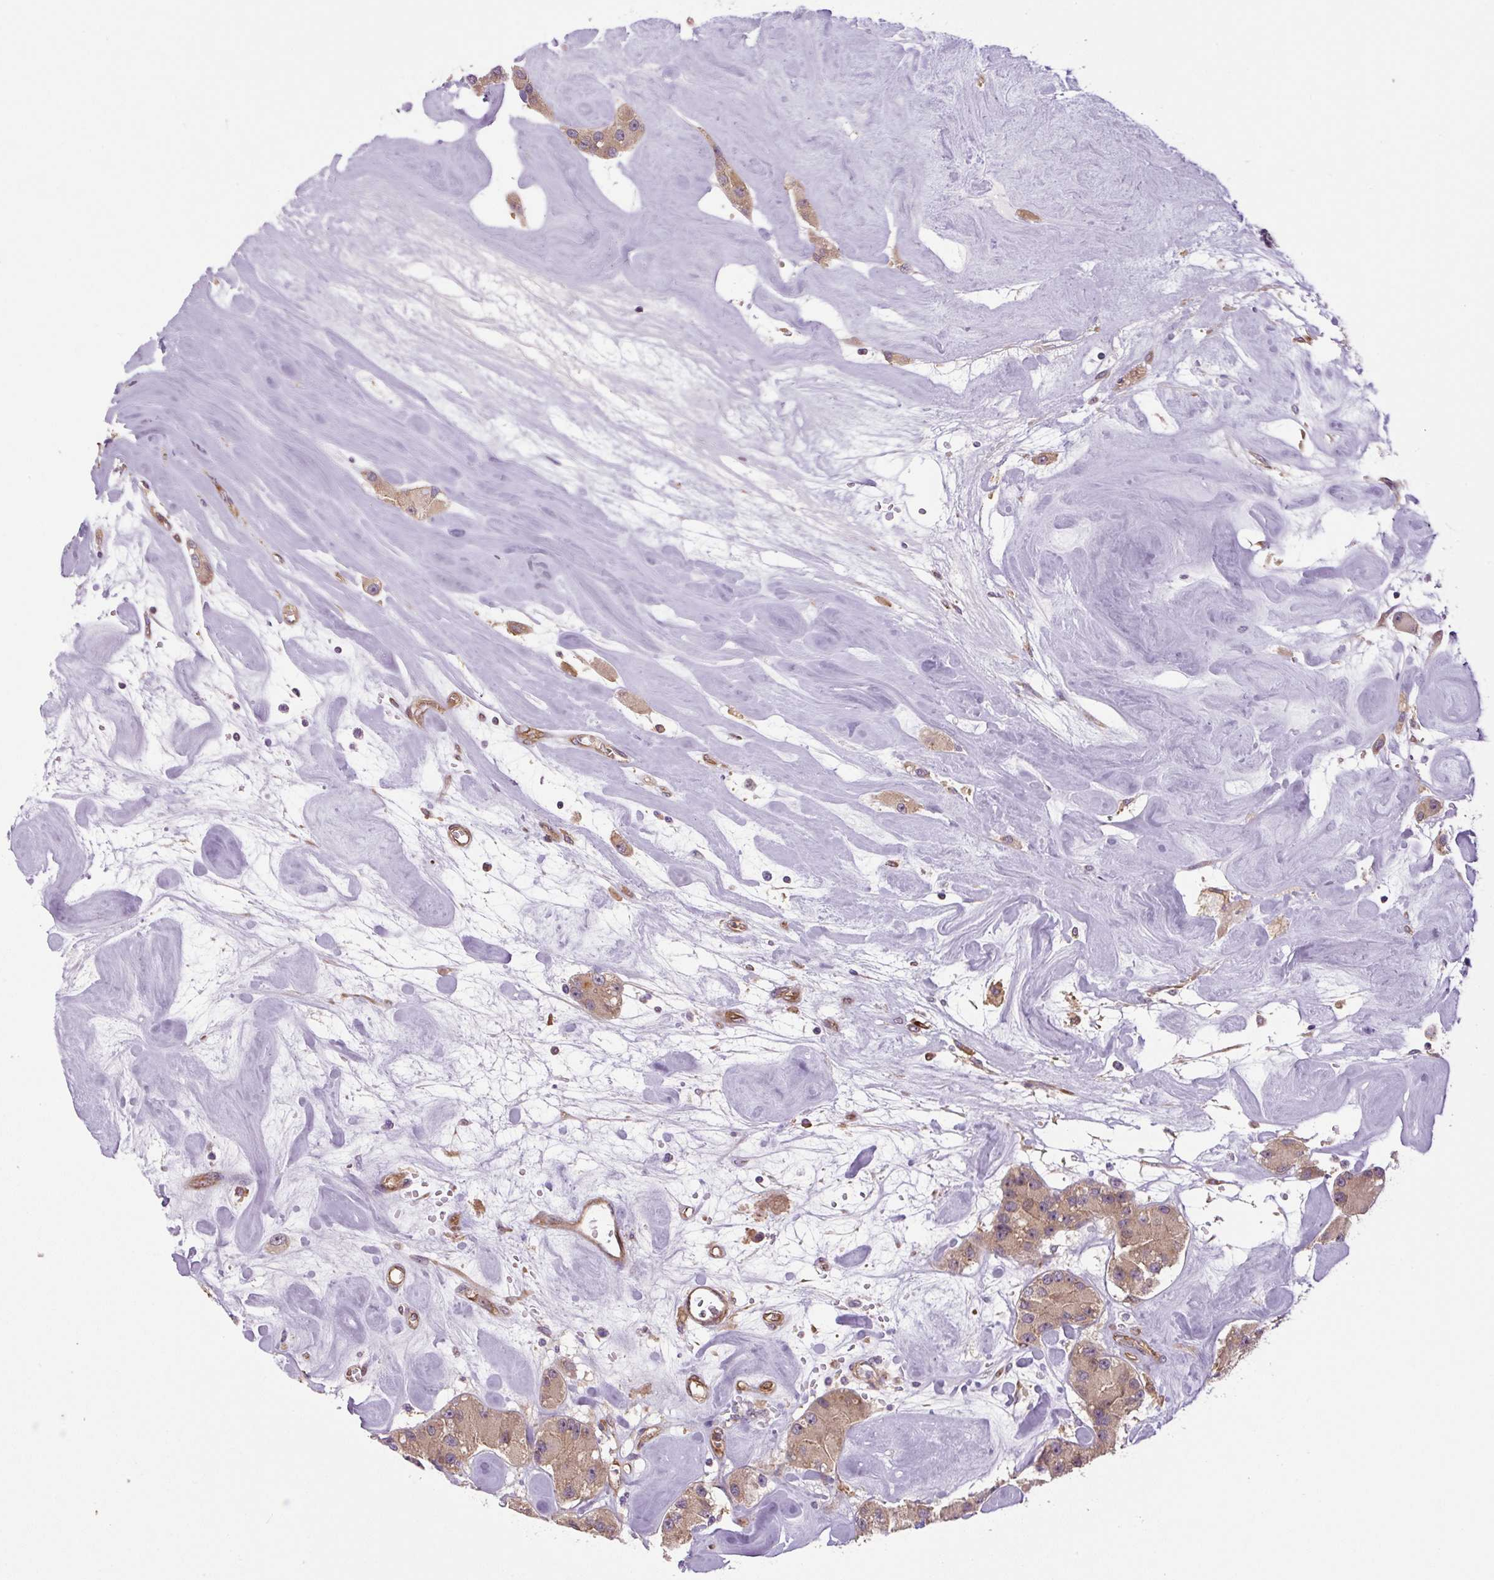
{"staining": {"intensity": "weak", "quantity": ">75%", "location": "cytoplasmic/membranous"}, "tissue": "carcinoid", "cell_type": "Tumor cells", "image_type": "cancer", "snomed": [{"axis": "morphology", "description": "Carcinoid, malignant, NOS"}, {"axis": "topography", "description": "Pancreas"}], "caption": "This is a photomicrograph of immunohistochemistry (IHC) staining of carcinoid (malignant), which shows weak expression in the cytoplasmic/membranous of tumor cells.", "gene": "SEPTIN10", "patient": {"sex": "male", "age": 41}}